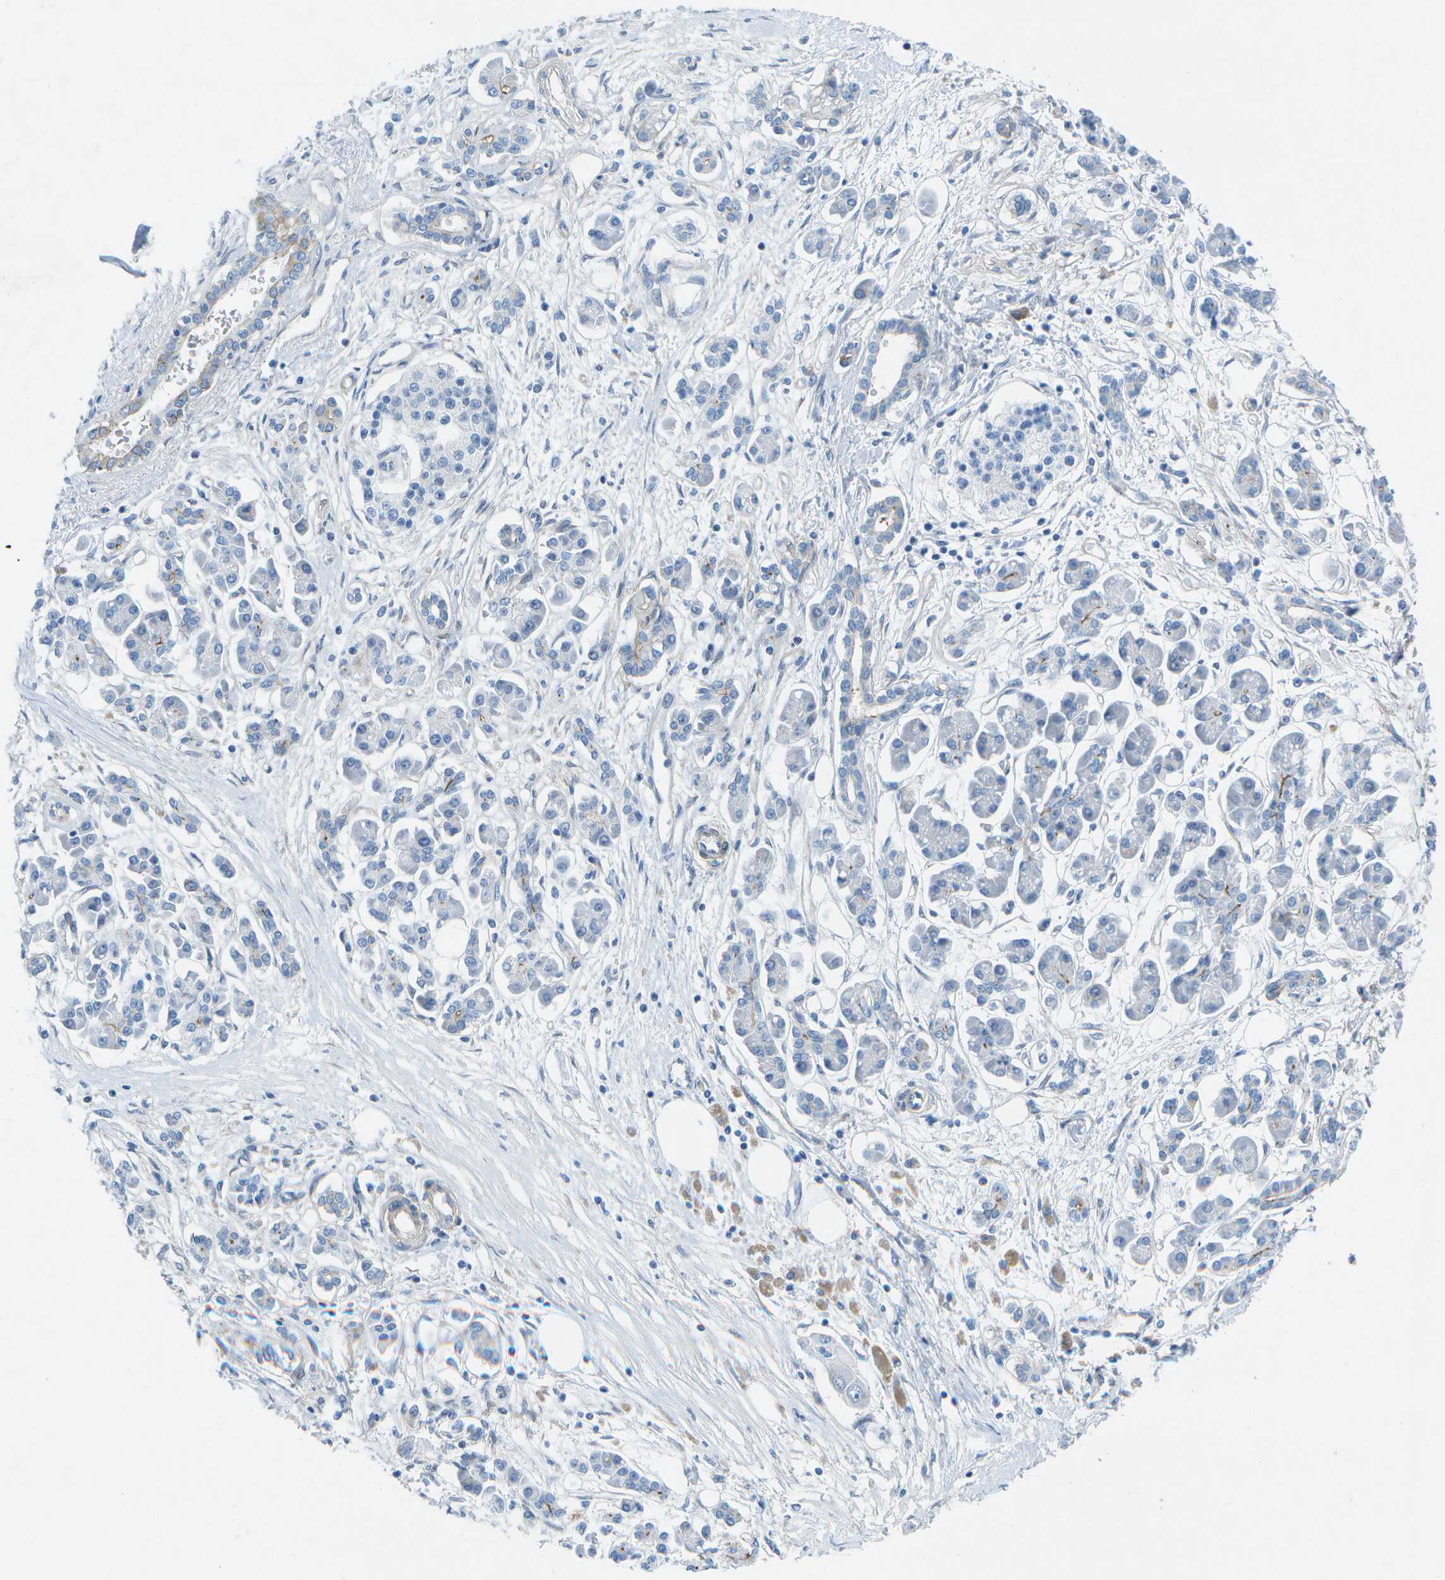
{"staining": {"intensity": "negative", "quantity": "none", "location": "none"}, "tissue": "pancreatic cancer", "cell_type": "Tumor cells", "image_type": "cancer", "snomed": [{"axis": "morphology", "description": "Adenocarcinoma, NOS"}, {"axis": "topography", "description": "Pancreas"}], "caption": "The image exhibits no staining of tumor cells in adenocarcinoma (pancreatic).", "gene": "SORBS3", "patient": {"sex": "female", "age": 77}}